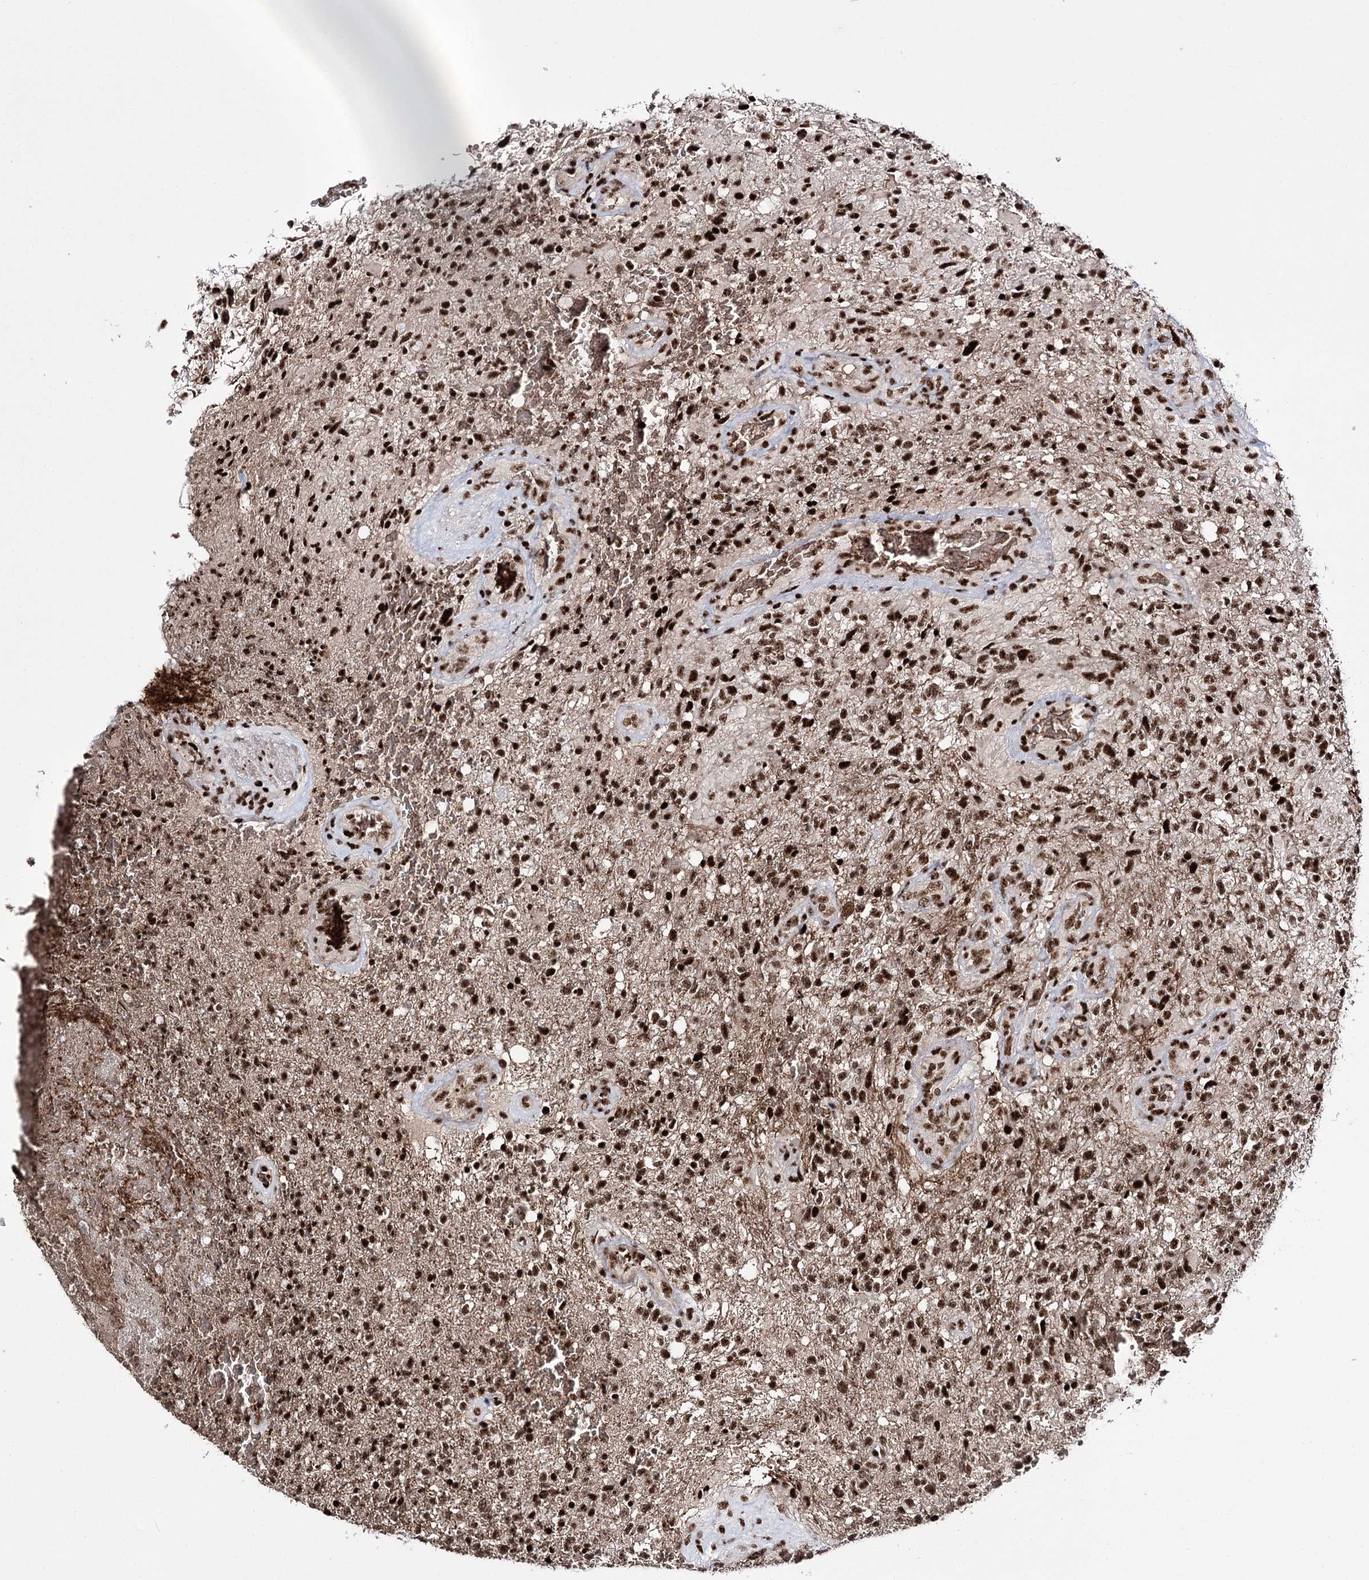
{"staining": {"intensity": "strong", "quantity": ">75%", "location": "nuclear"}, "tissue": "glioma", "cell_type": "Tumor cells", "image_type": "cancer", "snomed": [{"axis": "morphology", "description": "Glioma, malignant, High grade"}, {"axis": "topography", "description": "Brain"}], "caption": "Immunohistochemistry of human malignant high-grade glioma demonstrates high levels of strong nuclear staining in about >75% of tumor cells.", "gene": "PRPF40A", "patient": {"sex": "male", "age": 56}}